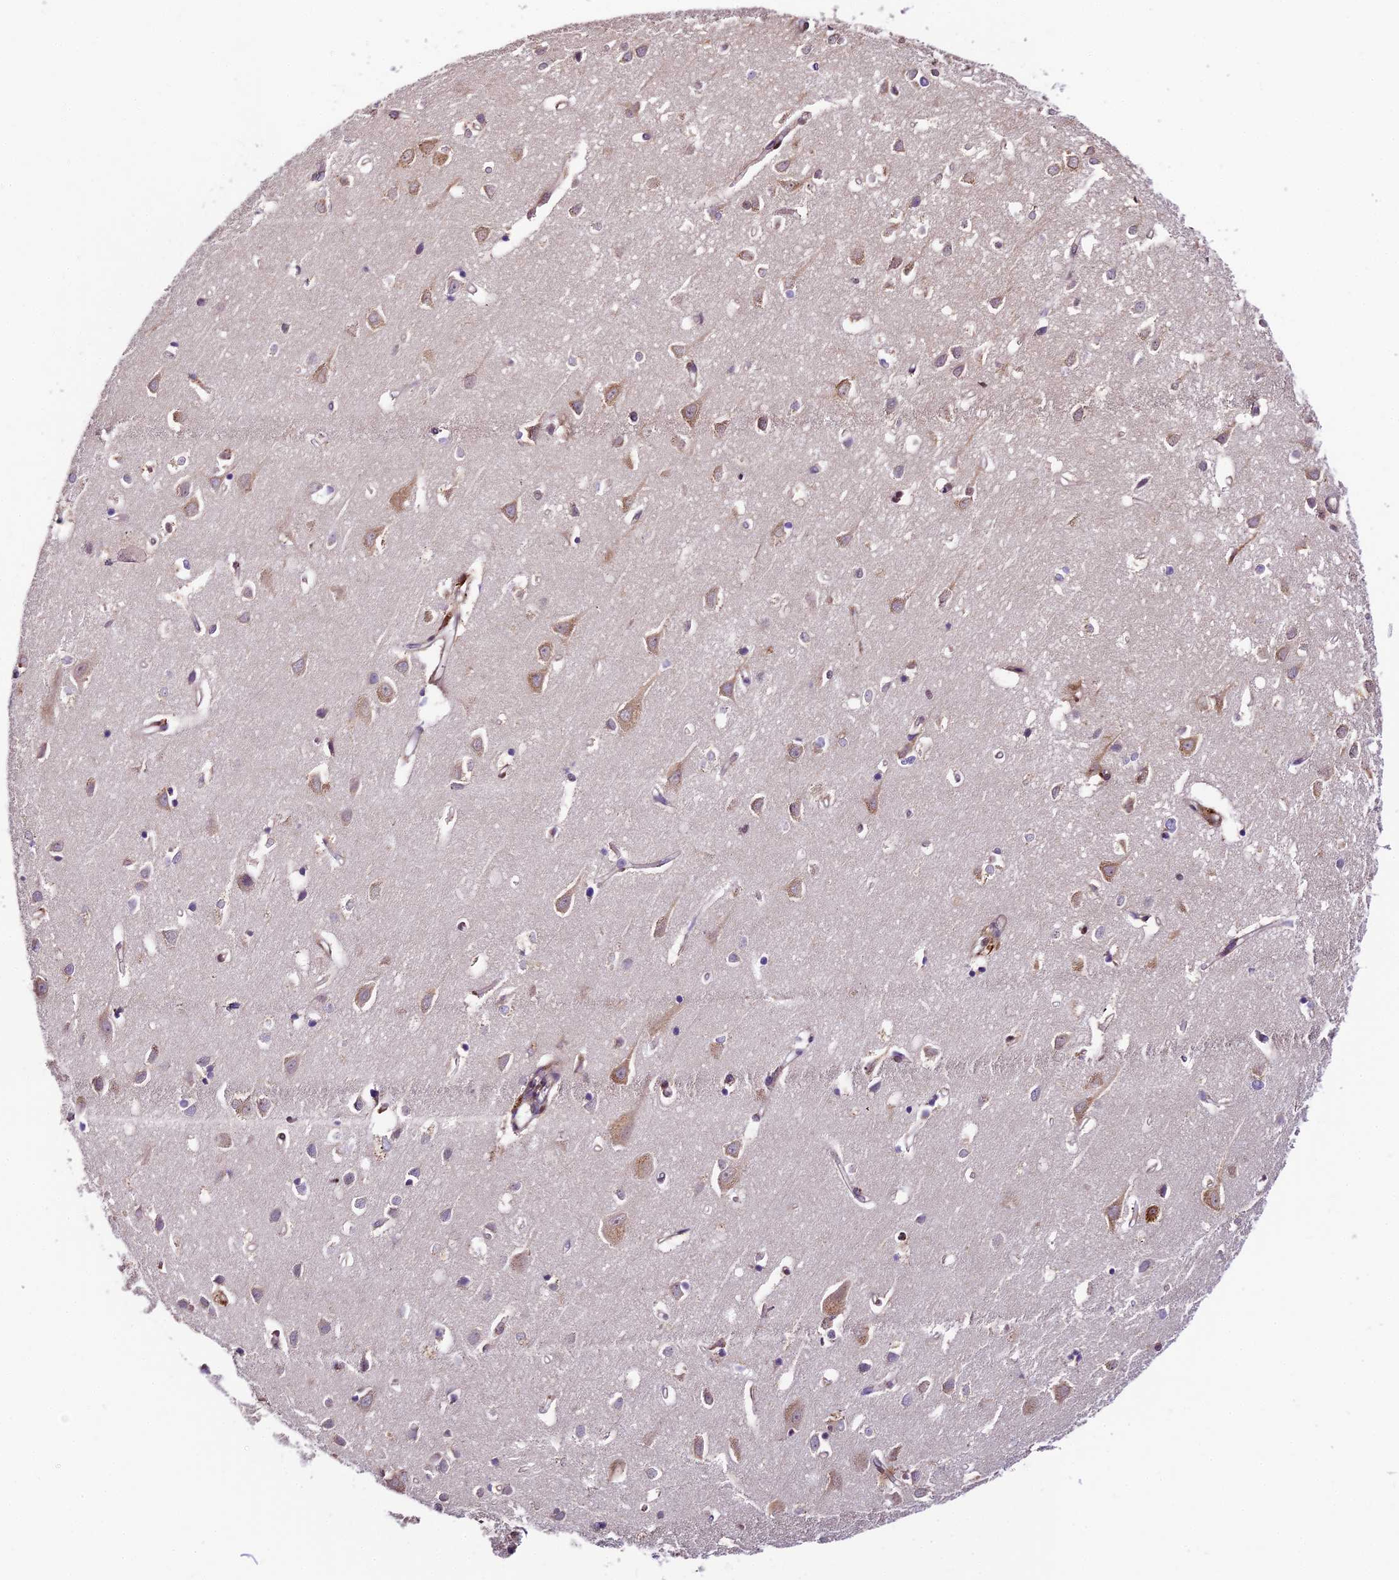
{"staining": {"intensity": "moderate", "quantity": ">75%", "location": "cytoplasmic/membranous,nuclear"}, "tissue": "cerebral cortex", "cell_type": "Endothelial cells", "image_type": "normal", "snomed": [{"axis": "morphology", "description": "Normal tissue, NOS"}, {"axis": "topography", "description": "Cerebral cortex"}], "caption": "About >75% of endothelial cells in normal human cerebral cortex show moderate cytoplasmic/membranous,nuclear protein expression as visualized by brown immunohistochemical staining.", "gene": "TRIM22", "patient": {"sex": "female", "age": 64}}